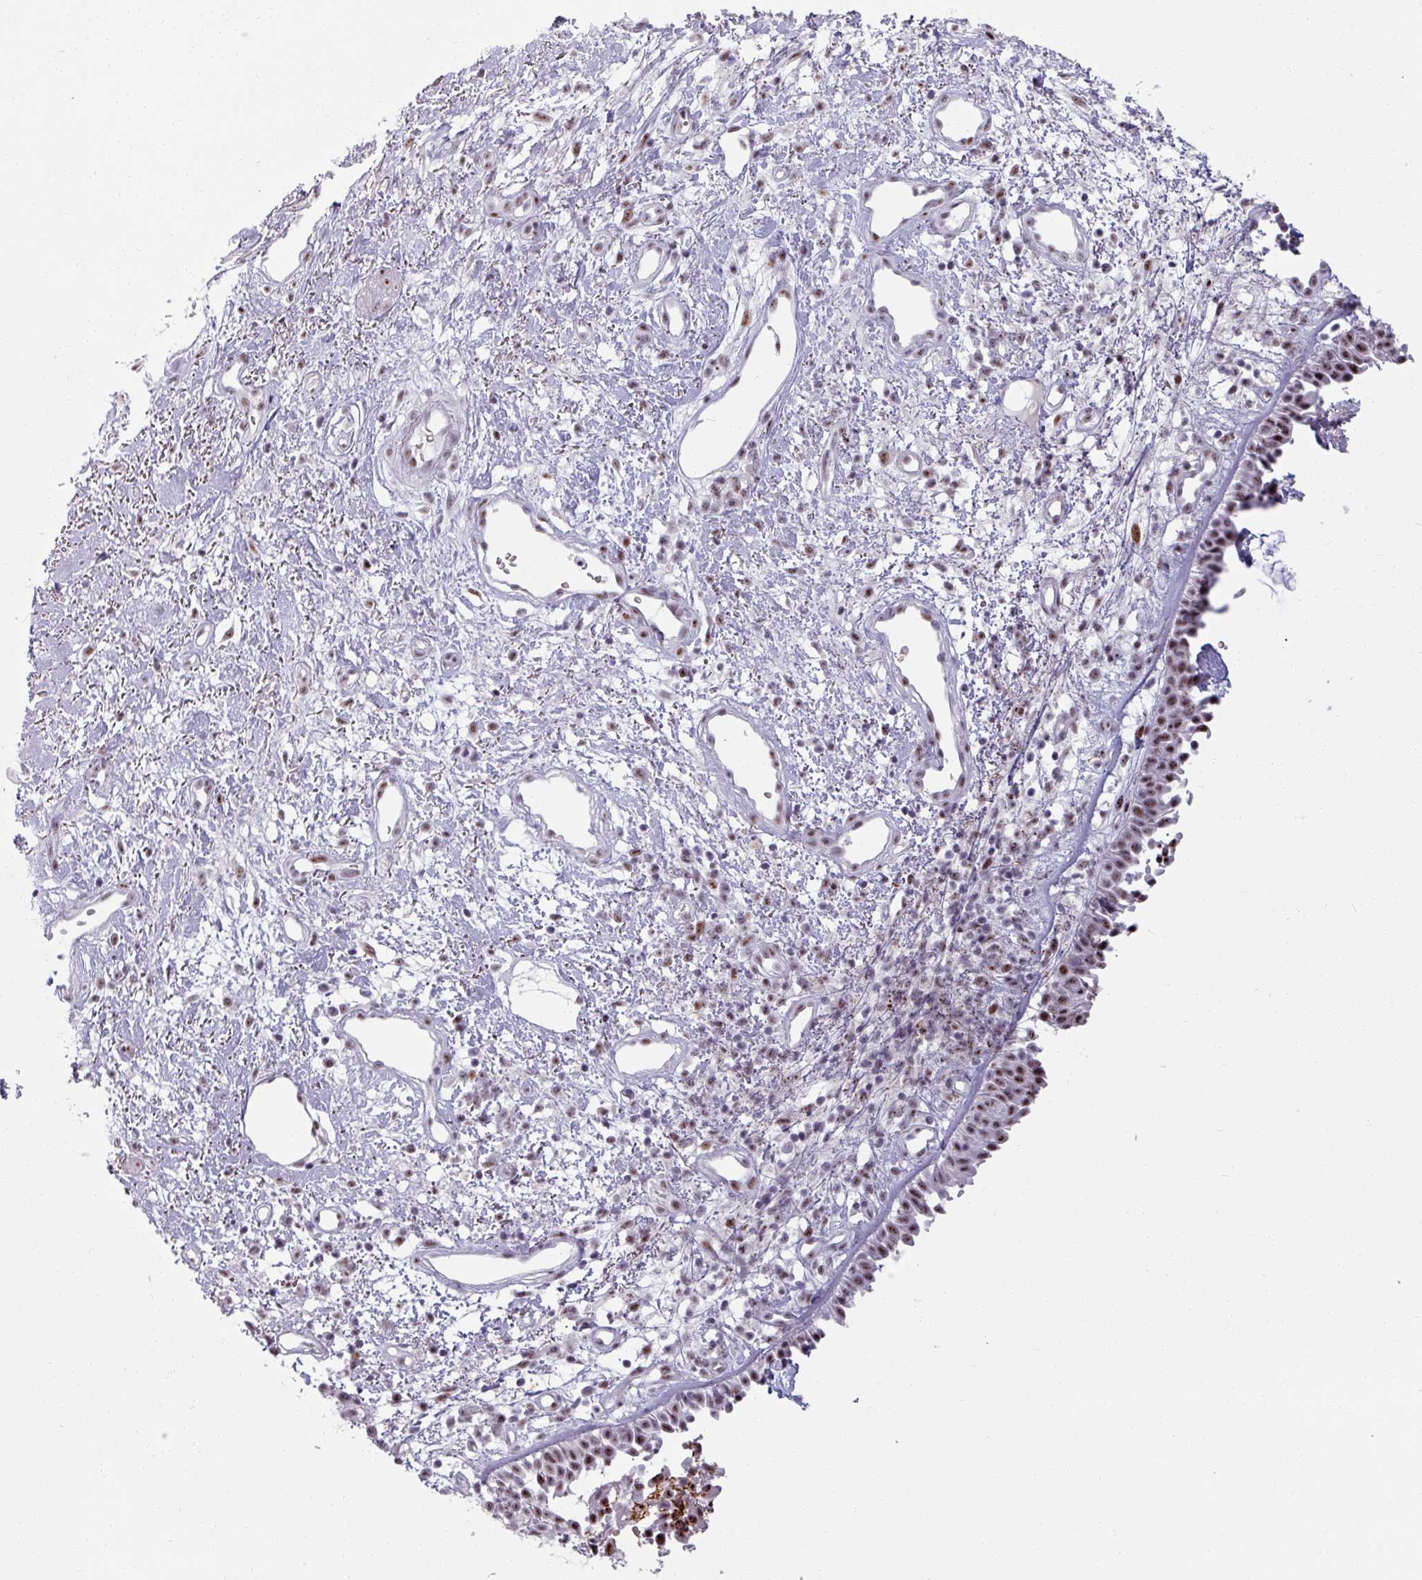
{"staining": {"intensity": "moderate", "quantity": ">75%", "location": "nuclear"}, "tissue": "nasopharynx", "cell_type": "Respiratory epithelial cells", "image_type": "normal", "snomed": [{"axis": "morphology", "description": "Normal tissue, NOS"}, {"axis": "topography", "description": "Cartilage tissue"}, {"axis": "topography", "description": "Nasopharynx"}, {"axis": "topography", "description": "Thyroid gland"}], "caption": "Protein analysis of unremarkable nasopharynx displays moderate nuclear staining in approximately >75% of respiratory epithelial cells.", "gene": "NCOR1", "patient": {"sex": "male", "age": 63}}